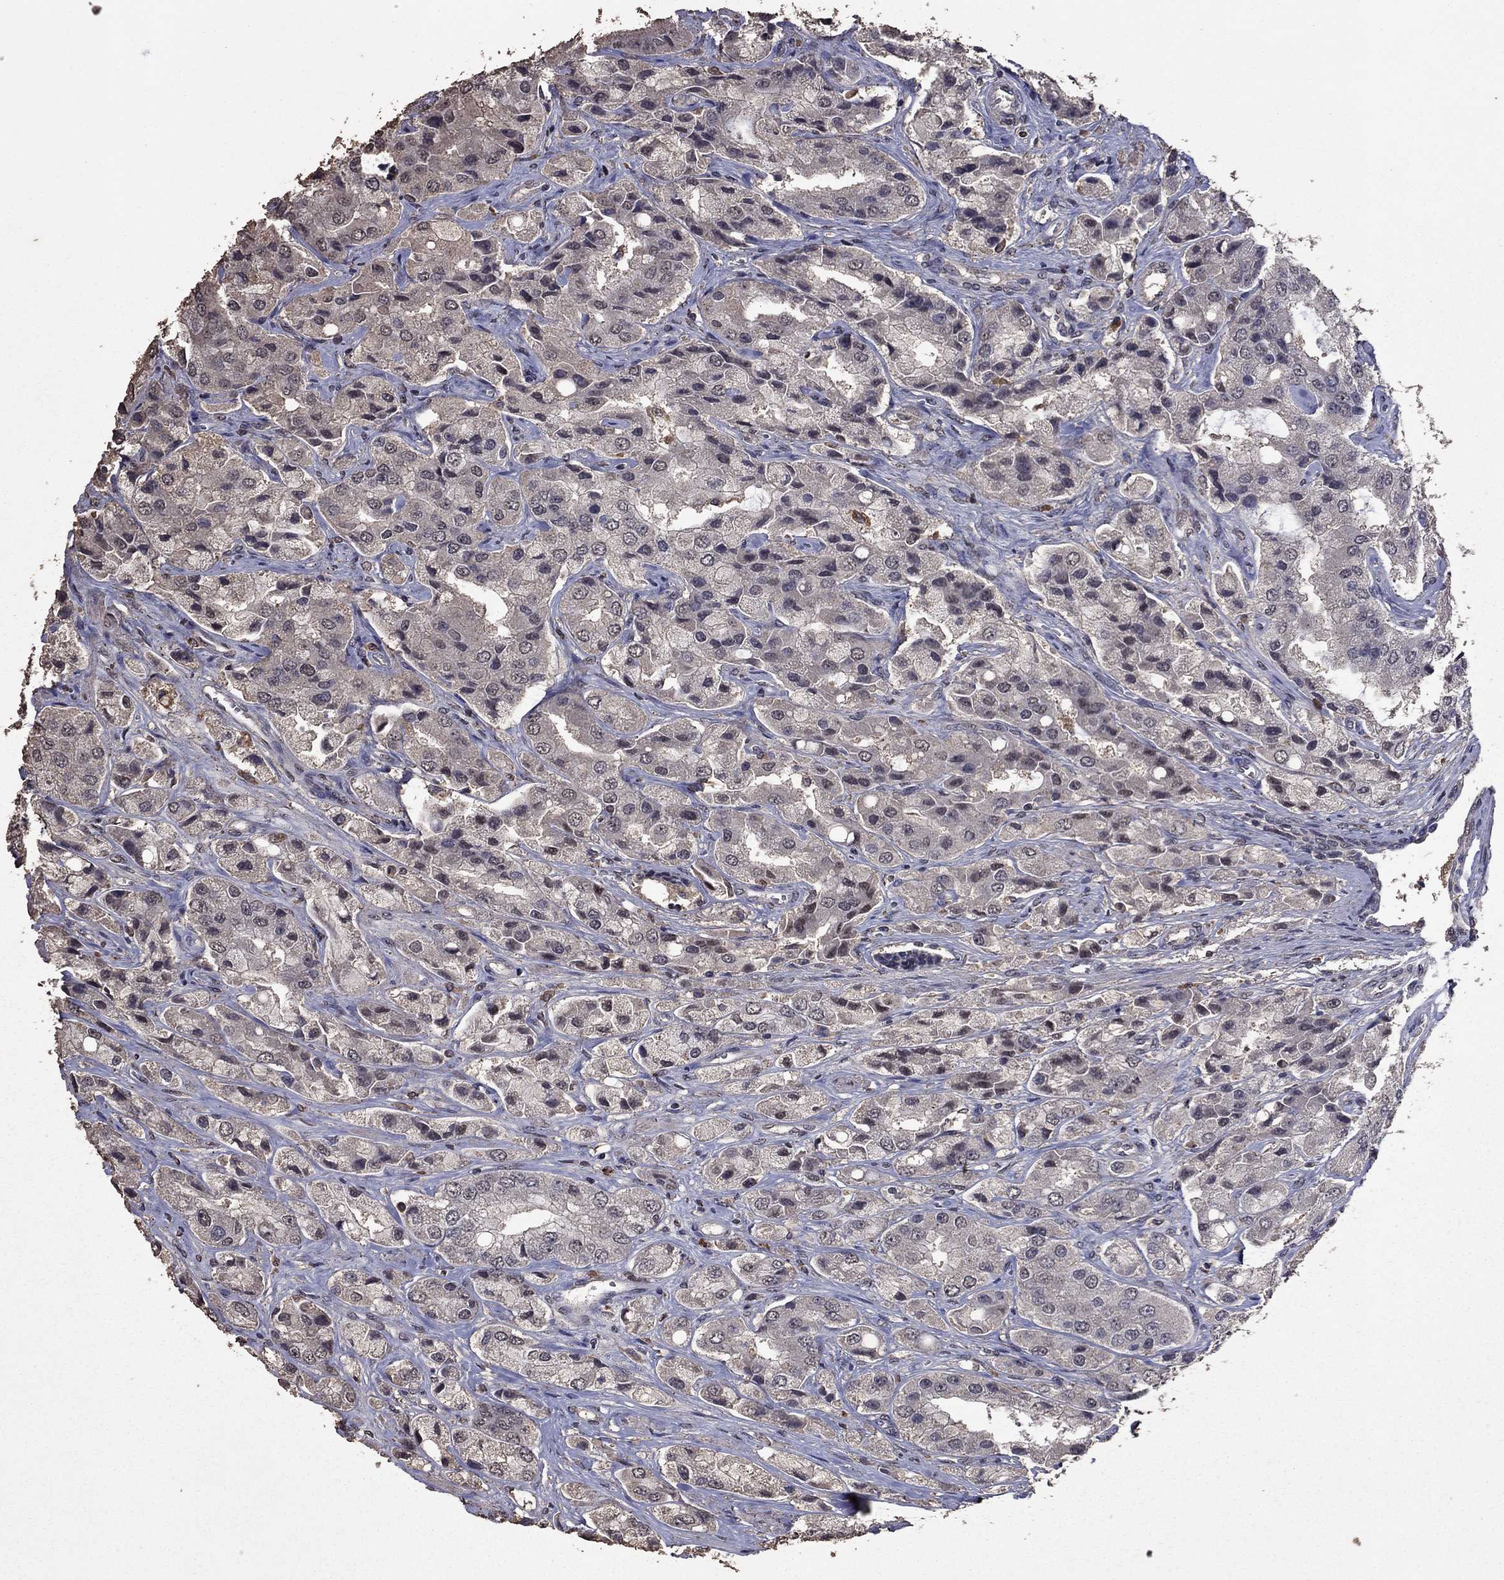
{"staining": {"intensity": "negative", "quantity": "none", "location": "none"}, "tissue": "prostate cancer", "cell_type": "Tumor cells", "image_type": "cancer", "snomed": [{"axis": "morphology", "description": "Adenocarcinoma, Low grade"}, {"axis": "topography", "description": "Prostate"}], "caption": "Immunohistochemistry (IHC) of human low-grade adenocarcinoma (prostate) reveals no positivity in tumor cells. (Stains: DAB (3,3'-diaminobenzidine) immunohistochemistry with hematoxylin counter stain, Microscopy: brightfield microscopy at high magnification).", "gene": "SERPINA5", "patient": {"sex": "male", "age": 69}}